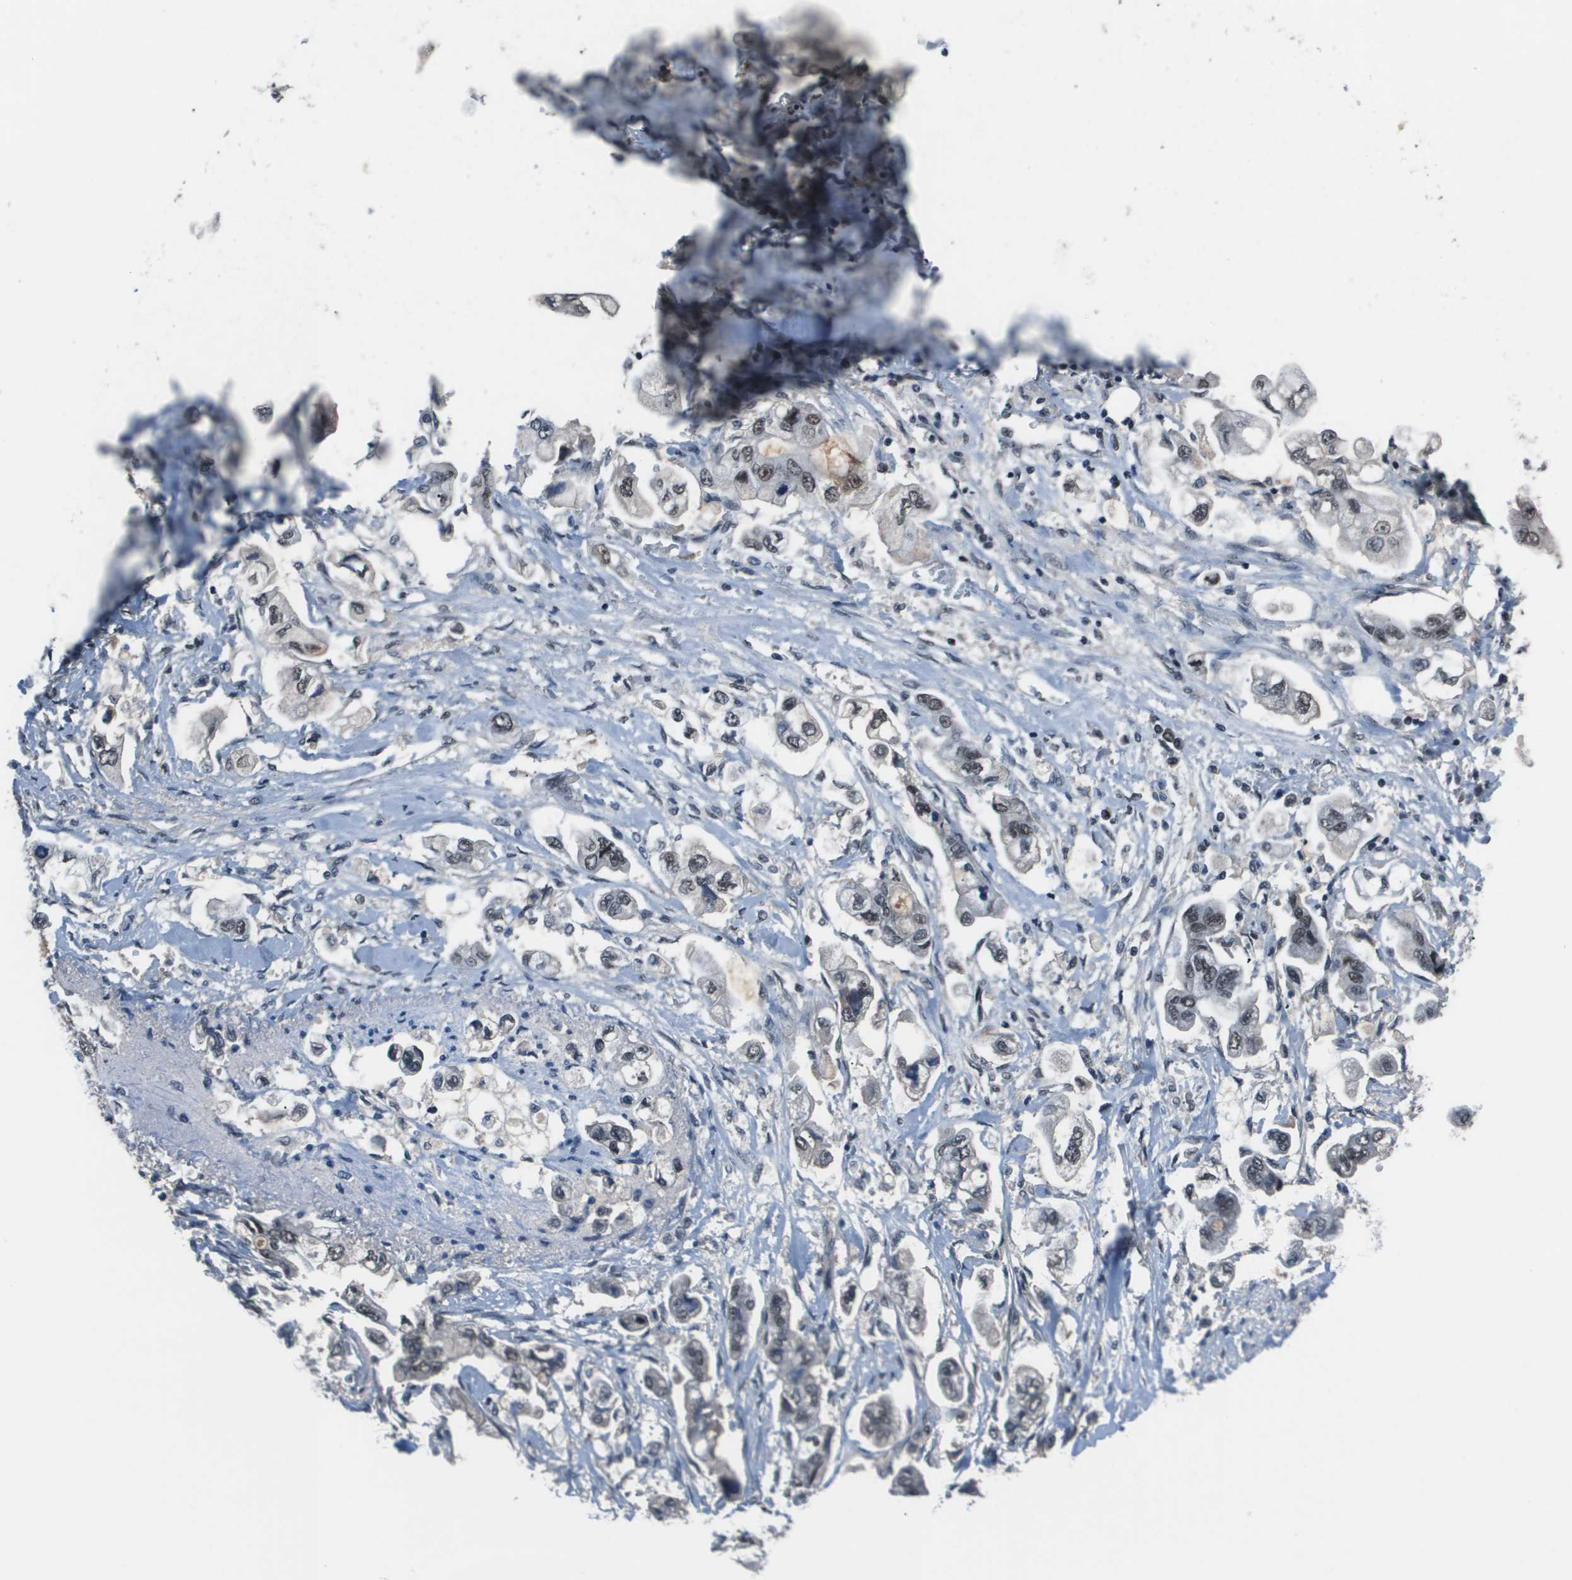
{"staining": {"intensity": "weak", "quantity": ">75%", "location": "nuclear"}, "tissue": "stomach cancer", "cell_type": "Tumor cells", "image_type": "cancer", "snomed": [{"axis": "morphology", "description": "Adenocarcinoma, NOS"}, {"axis": "topography", "description": "Stomach"}], "caption": "Protein staining of stomach adenocarcinoma tissue reveals weak nuclear expression in about >75% of tumor cells.", "gene": "THRAP3", "patient": {"sex": "male", "age": 62}}